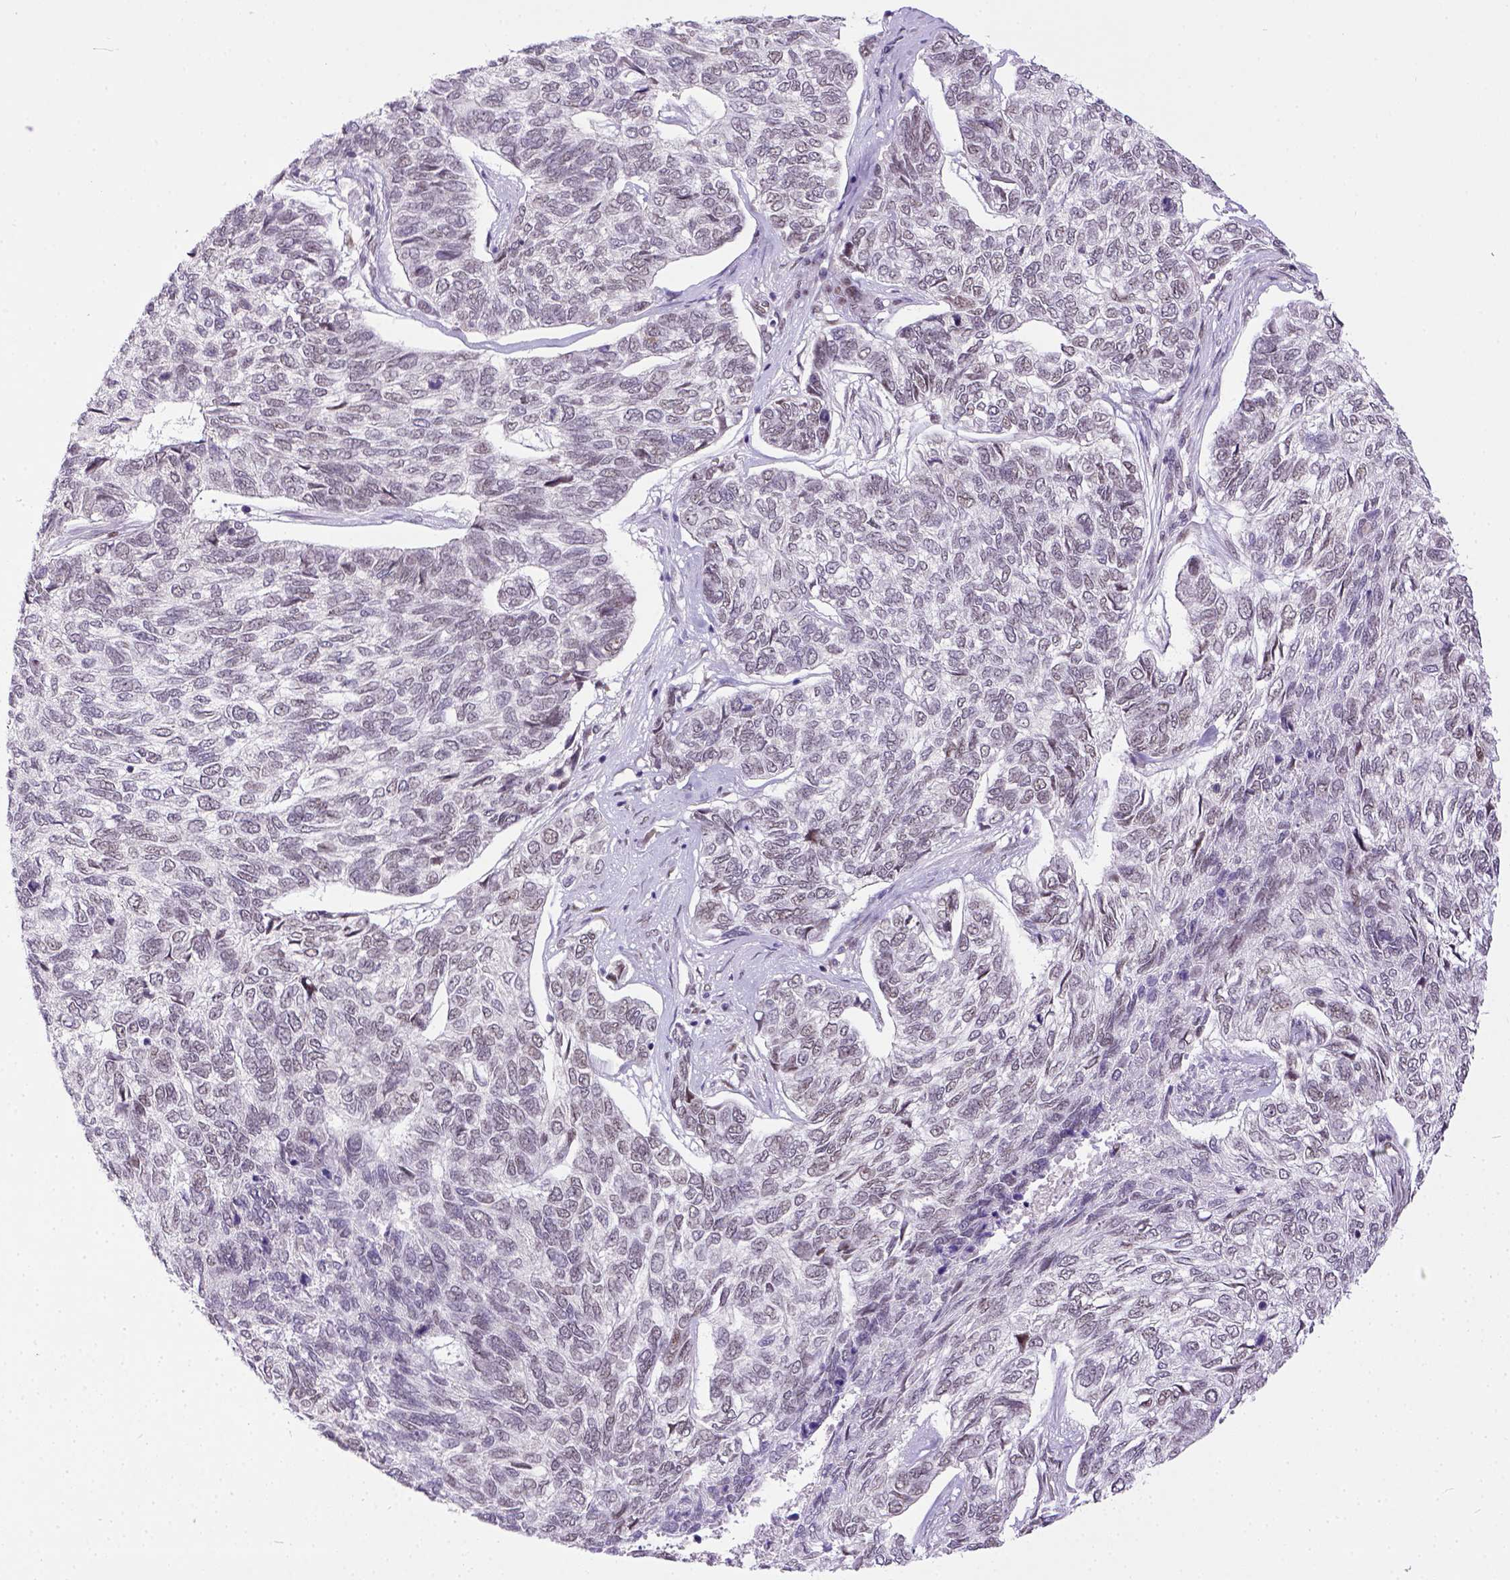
{"staining": {"intensity": "weak", "quantity": "25%-75%", "location": "nuclear"}, "tissue": "skin cancer", "cell_type": "Tumor cells", "image_type": "cancer", "snomed": [{"axis": "morphology", "description": "Basal cell carcinoma"}, {"axis": "topography", "description": "Skin"}], "caption": "IHC photomicrograph of neoplastic tissue: basal cell carcinoma (skin) stained using immunohistochemistry (IHC) demonstrates low levels of weak protein expression localized specifically in the nuclear of tumor cells, appearing as a nuclear brown color.", "gene": "ERCC1", "patient": {"sex": "female", "age": 65}}